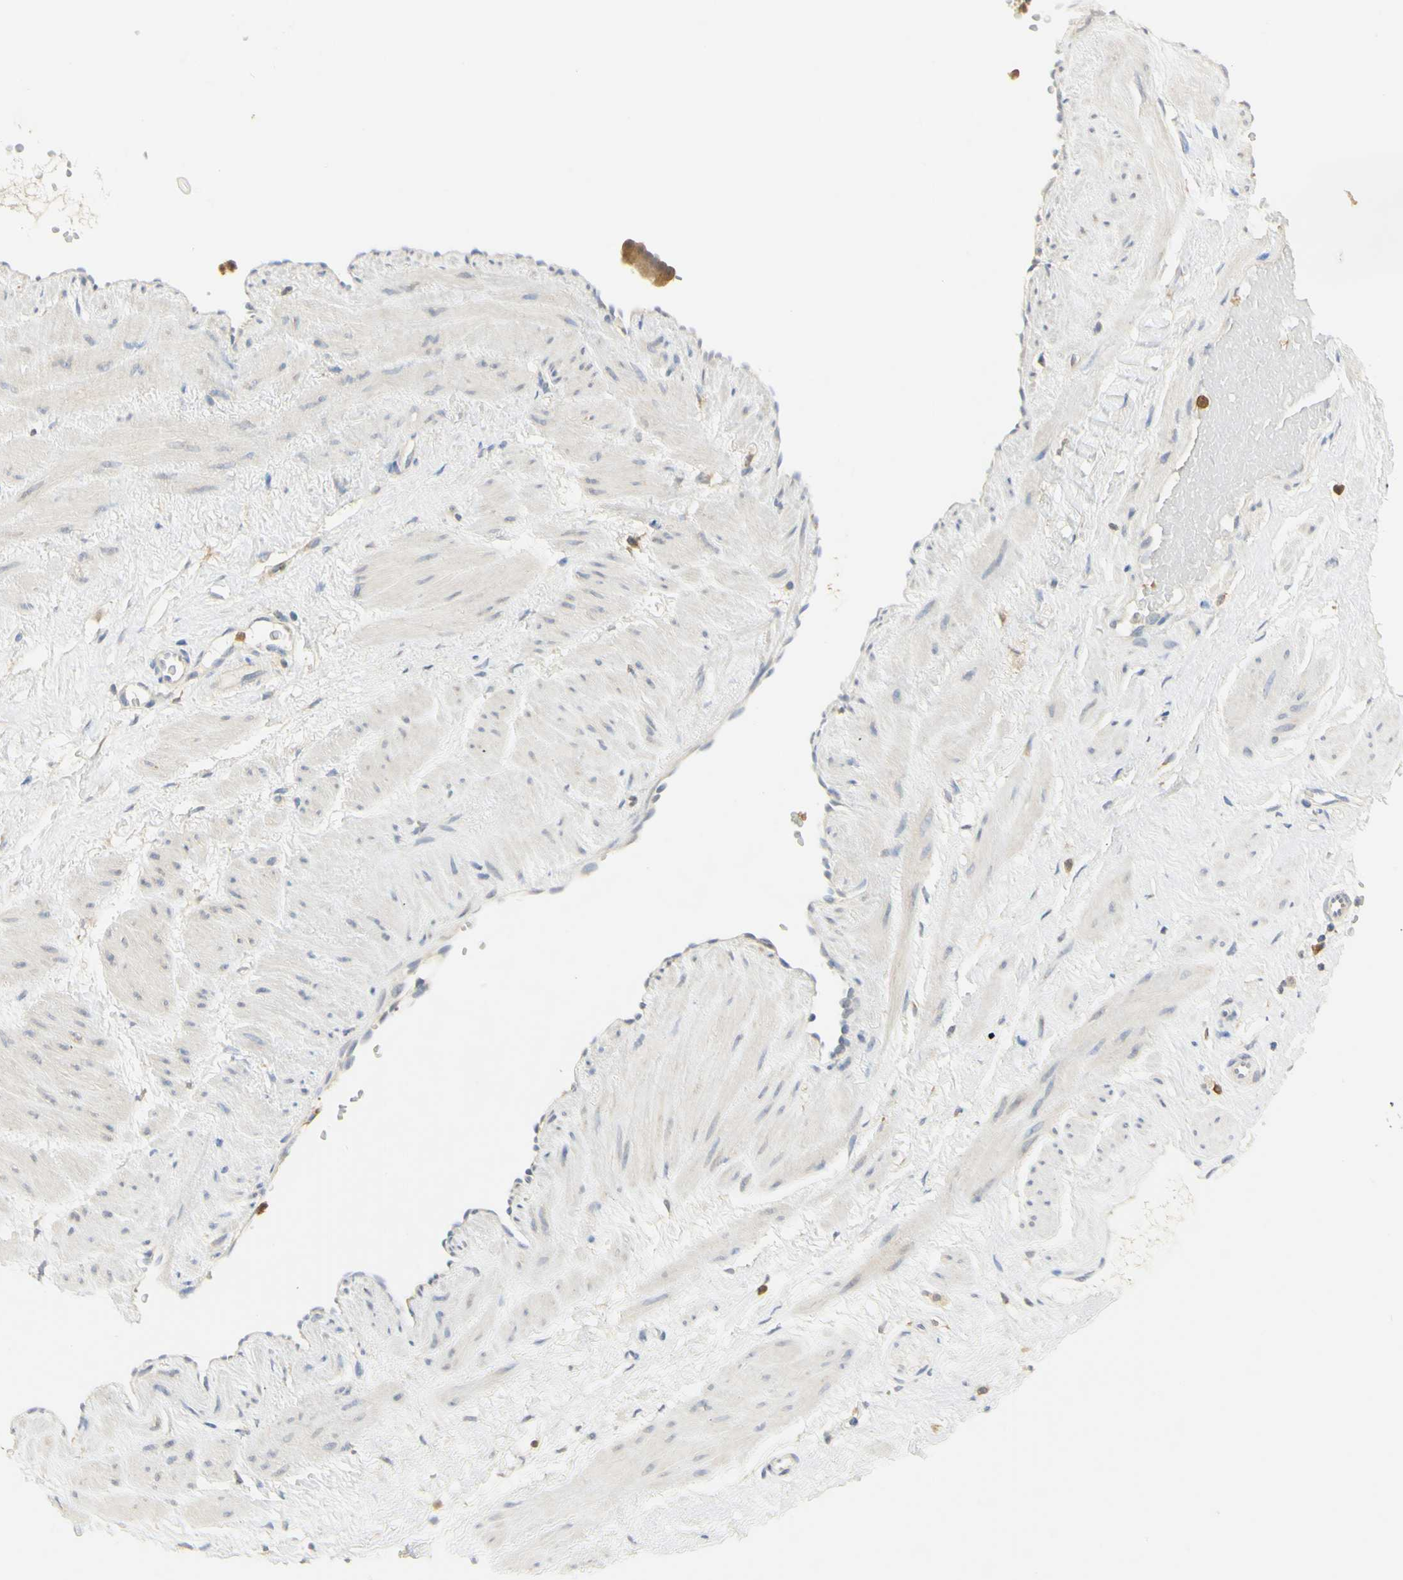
{"staining": {"intensity": "weak", "quantity": ">75%", "location": "cytoplasmic/membranous"}, "tissue": "adipose tissue", "cell_type": "Adipocytes", "image_type": "normal", "snomed": [{"axis": "morphology", "description": "Normal tissue, NOS"}, {"axis": "topography", "description": "Soft tissue"}, {"axis": "topography", "description": "Vascular tissue"}], "caption": "High-magnification brightfield microscopy of benign adipose tissue stained with DAB (3,3'-diaminobenzidine) (brown) and counterstained with hematoxylin (blue). adipocytes exhibit weak cytoplasmic/membranous positivity is appreciated in about>75% of cells. (IHC, brightfield microscopy, high magnification).", "gene": "PAK1", "patient": {"sex": "female", "age": 35}}